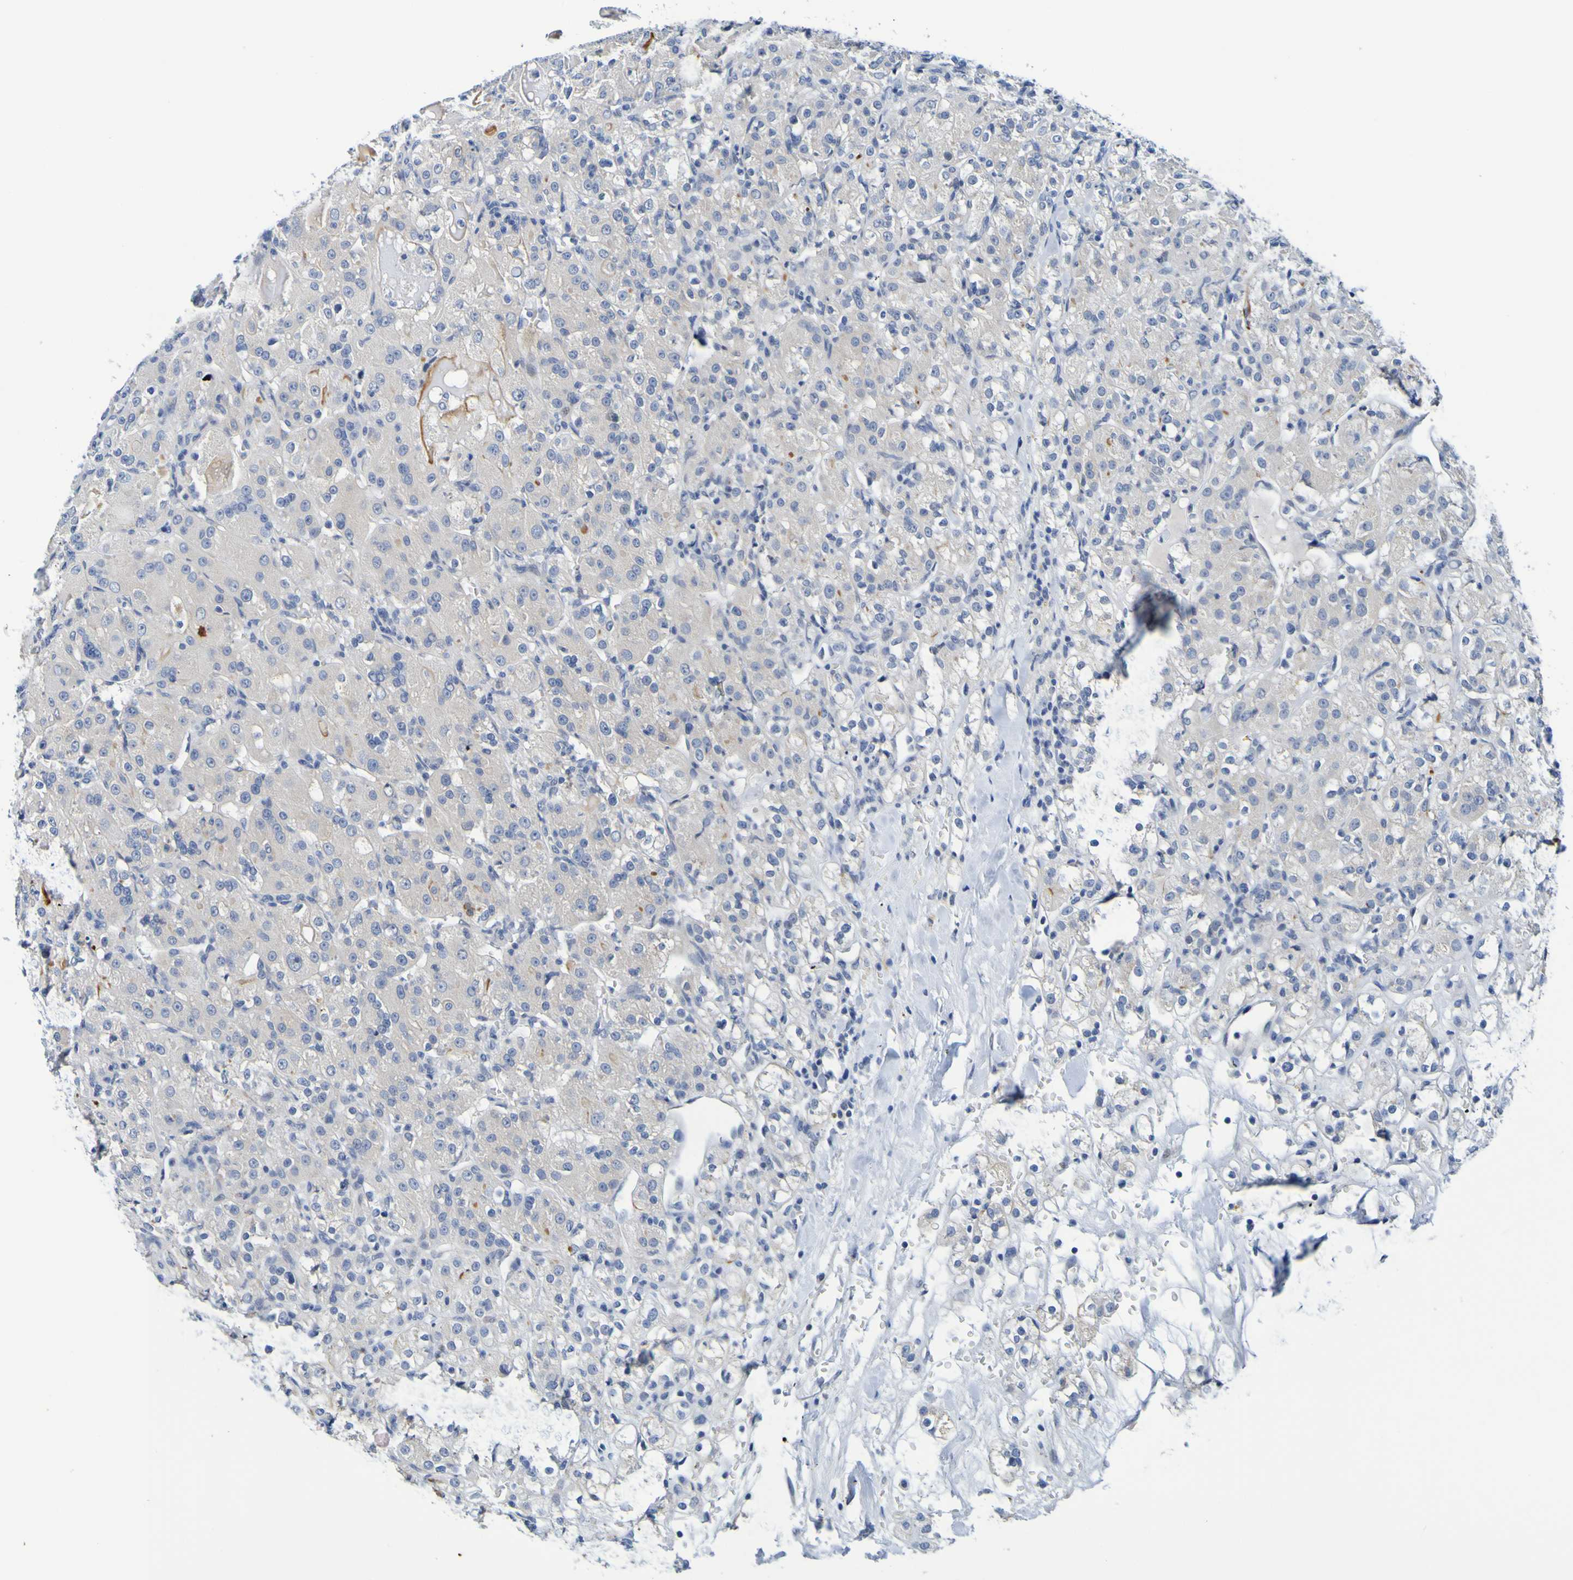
{"staining": {"intensity": "negative", "quantity": "none", "location": "none"}, "tissue": "renal cancer", "cell_type": "Tumor cells", "image_type": "cancer", "snomed": [{"axis": "morphology", "description": "Normal tissue, NOS"}, {"axis": "morphology", "description": "Adenocarcinoma, NOS"}, {"axis": "topography", "description": "Kidney"}], "caption": "High magnification brightfield microscopy of renal adenocarcinoma stained with DAB (brown) and counterstained with hematoxylin (blue): tumor cells show no significant expression.", "gene": "VMA21", "patient": {"sex": "male", "age": 61}}